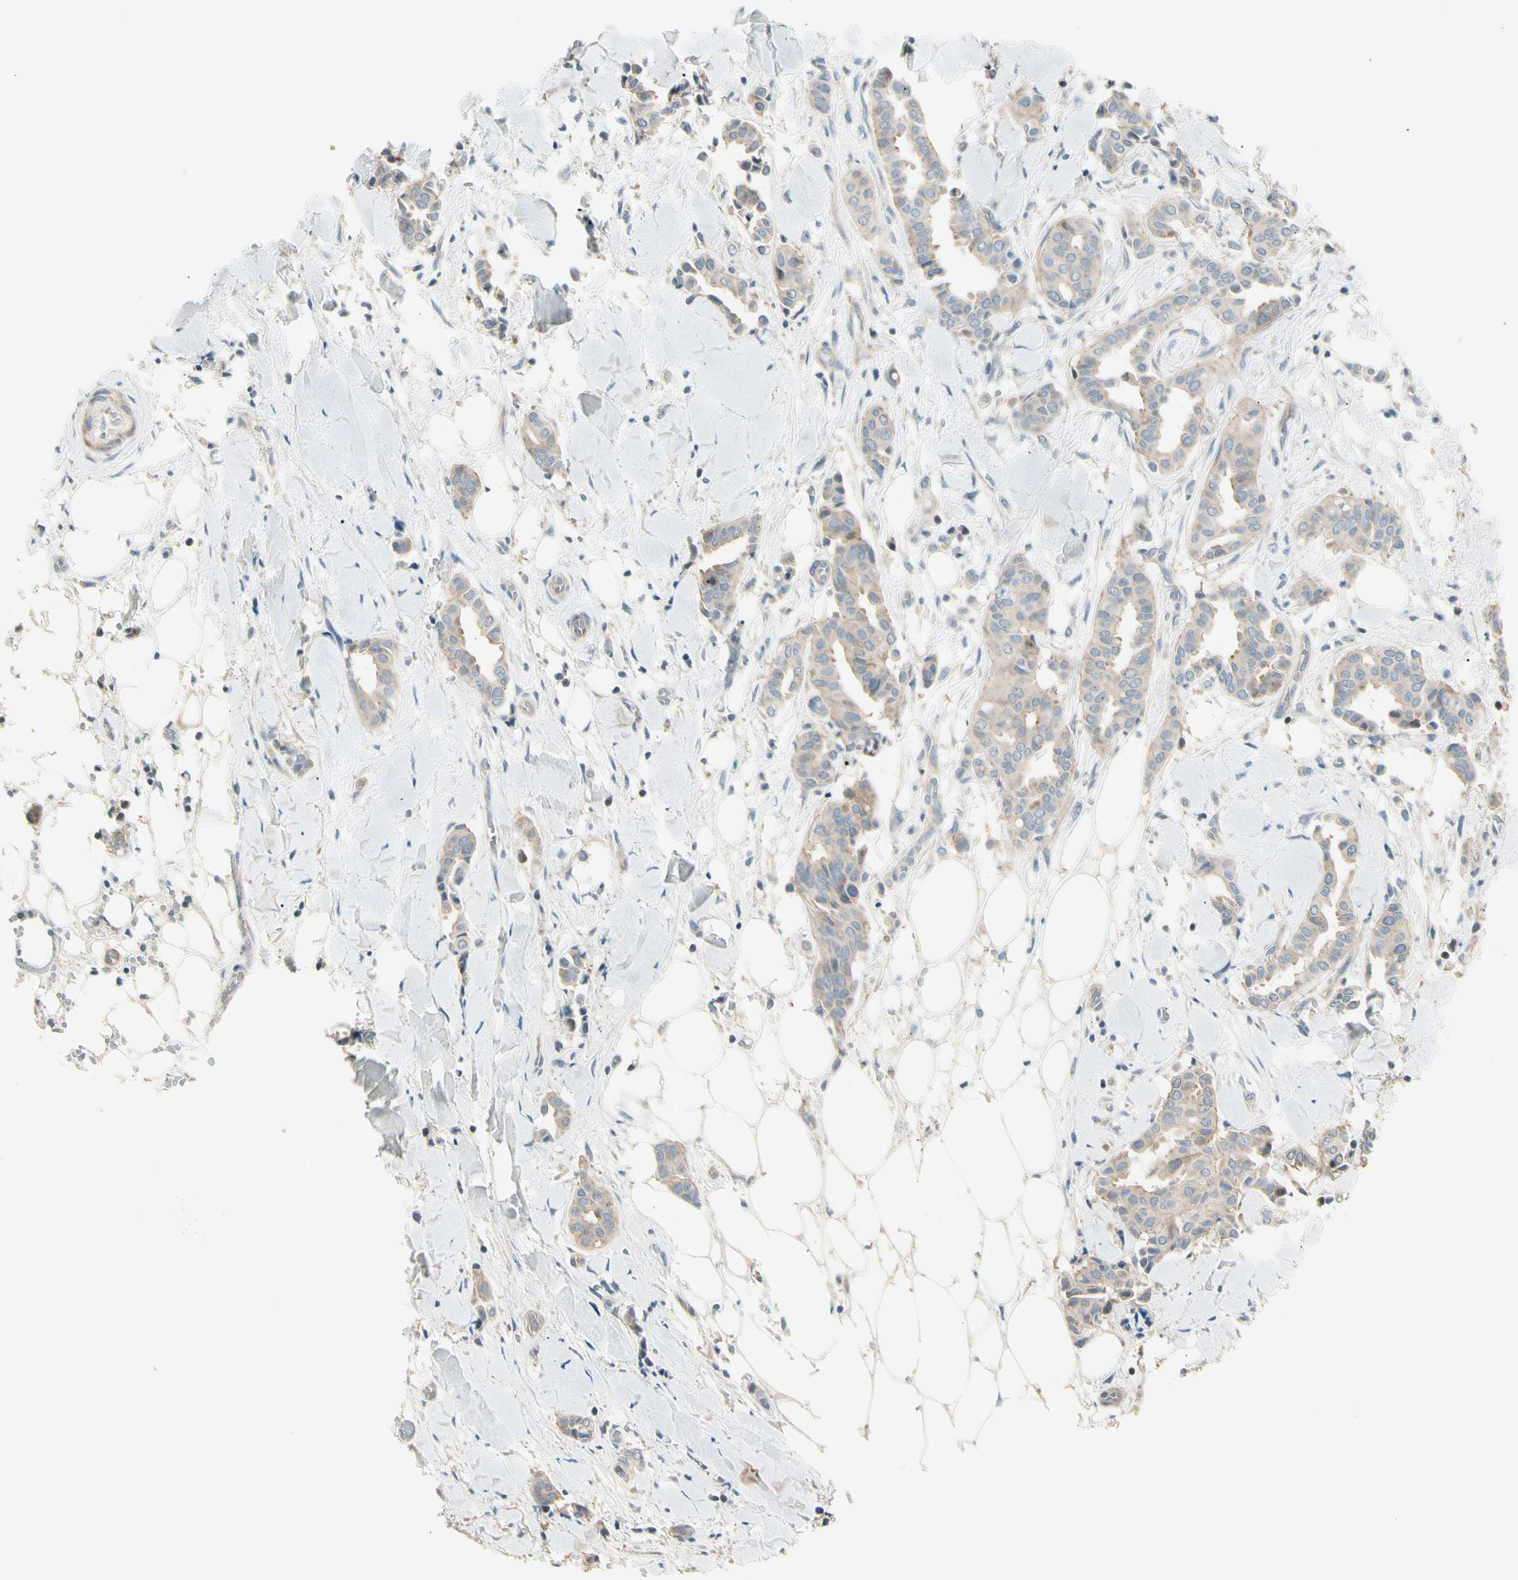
{"staining": {"intensity": "weak", "quantity": ">75%", "location": "cytoplasmic/membranous"}, "tissue": "head and neck cancer", "cell_type": "Tumor cells", "image_type": "cancer", "snomed": [{"axis": "morphology", "description": "Adenocarcinoma, NOS"}, {"axis": "topography", "description": "Salivary gland"}, {"axis": "topography", "description": "Head-Neck"}], "caption": "The micrograph demonstrates staining of adenocarcinoma (head and neck), revealing weak cytoplasmic/membranous protein staining (brown color) within tumor cells.", "gene": "ADGRA3", "patient": {"sex": "female", "age": 59}}